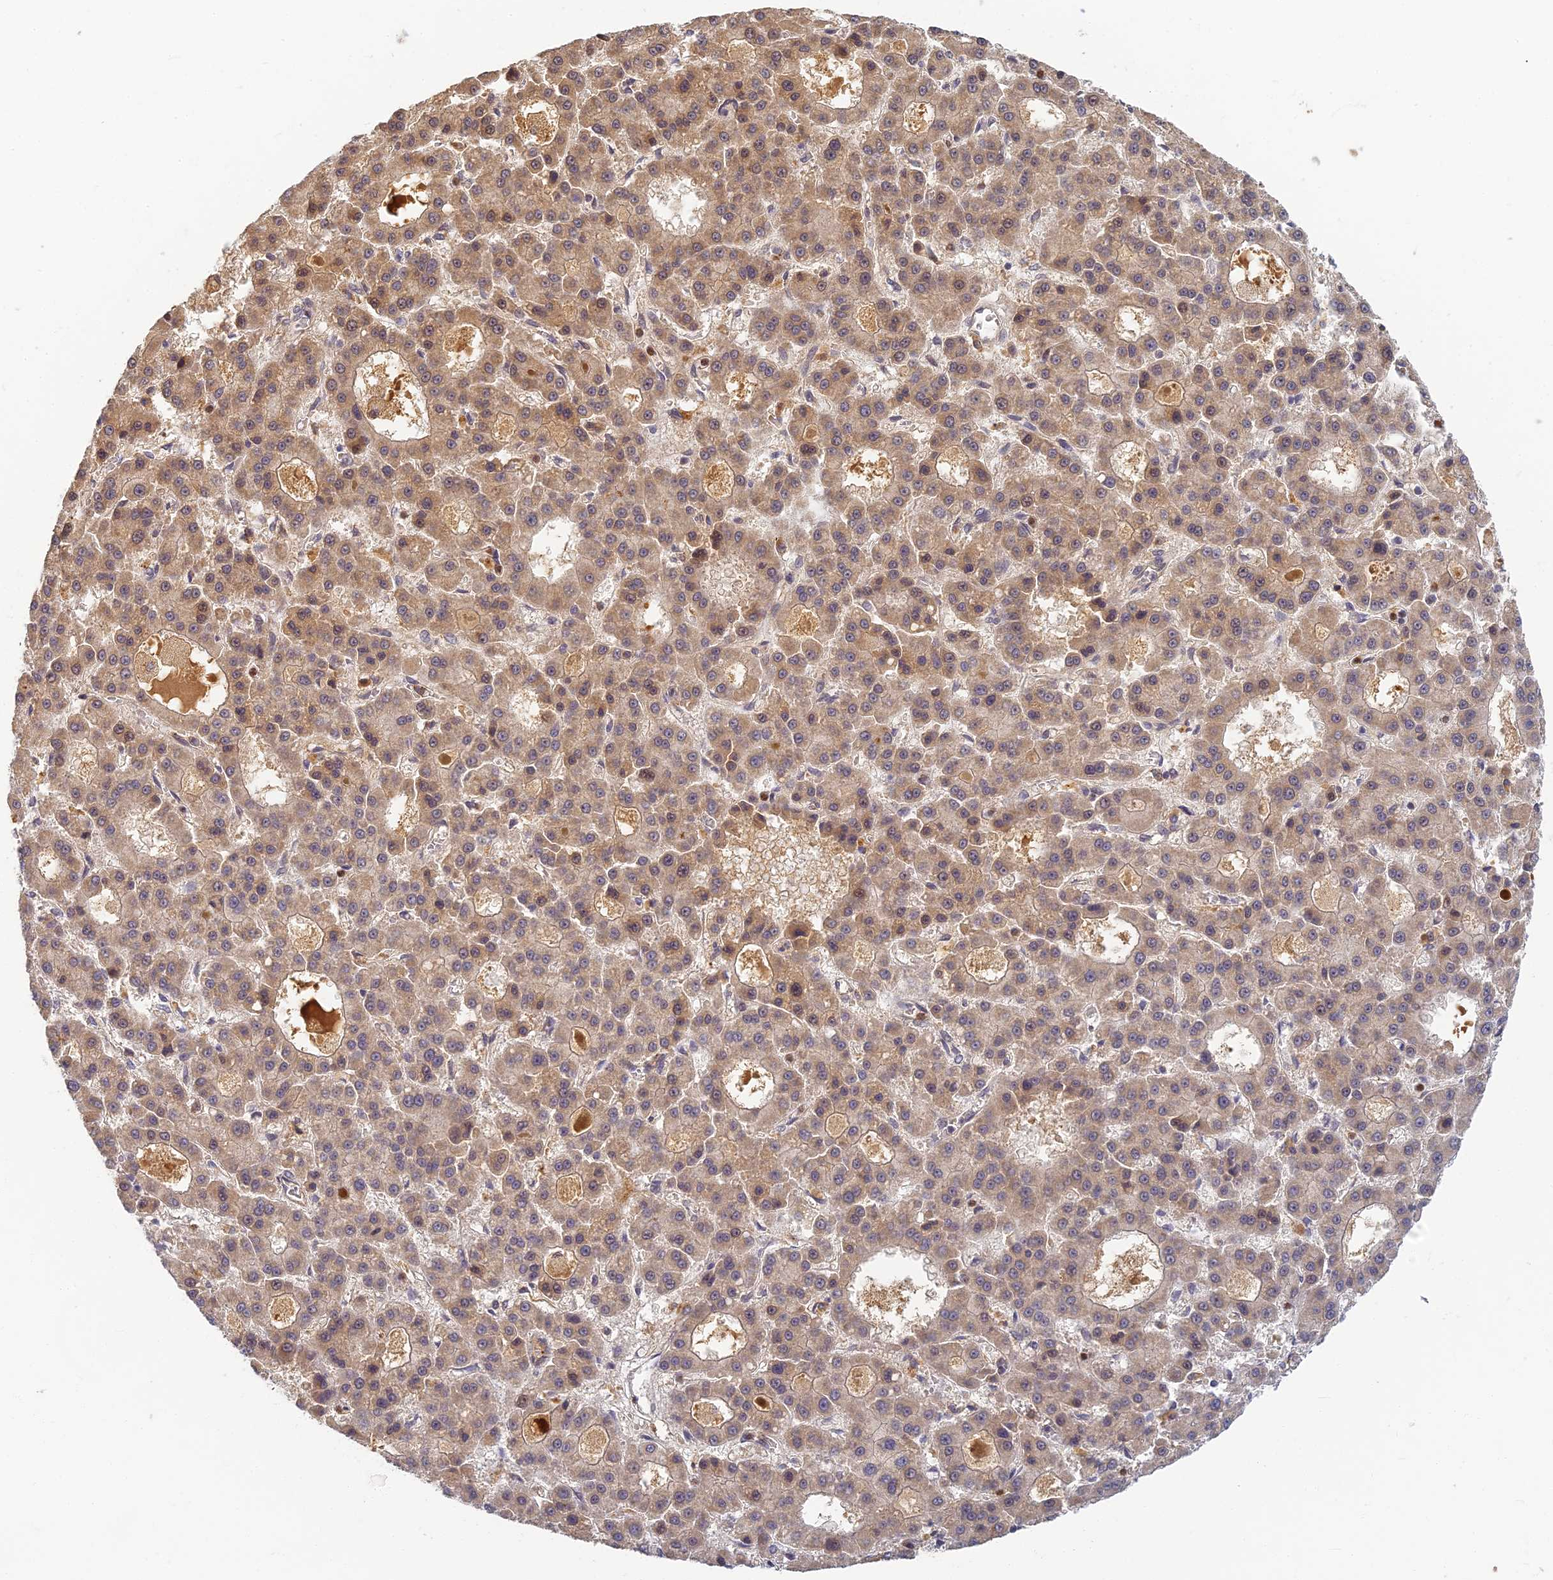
{"staining": {"intensity": "moderate", "quantity": ">75%", "location": "cytoplasmic/membranous"}, "tissue": "liver cancer", "cell_type": "Tumor cells", "image_type": "cancer", "snomed": [{"axis": "morphology", "description": "Carcinoma, Hepatocellular, NOS"}, {"axis": "topography", "description": "Liver"}], "caption": "Tumor cells demonstrate moderate cytoplasmic/membranous positivity in about >75% of cells in liver hepatocellular carcinoma. The staining is performed using DAB (3,3'-diaminobenzidine) brown chromogen to label protein expression. The nuclei are counter-stained blue using hematoxylin.", "gene": "RGL3", "patient": {"sex": "male", "age": 70}}